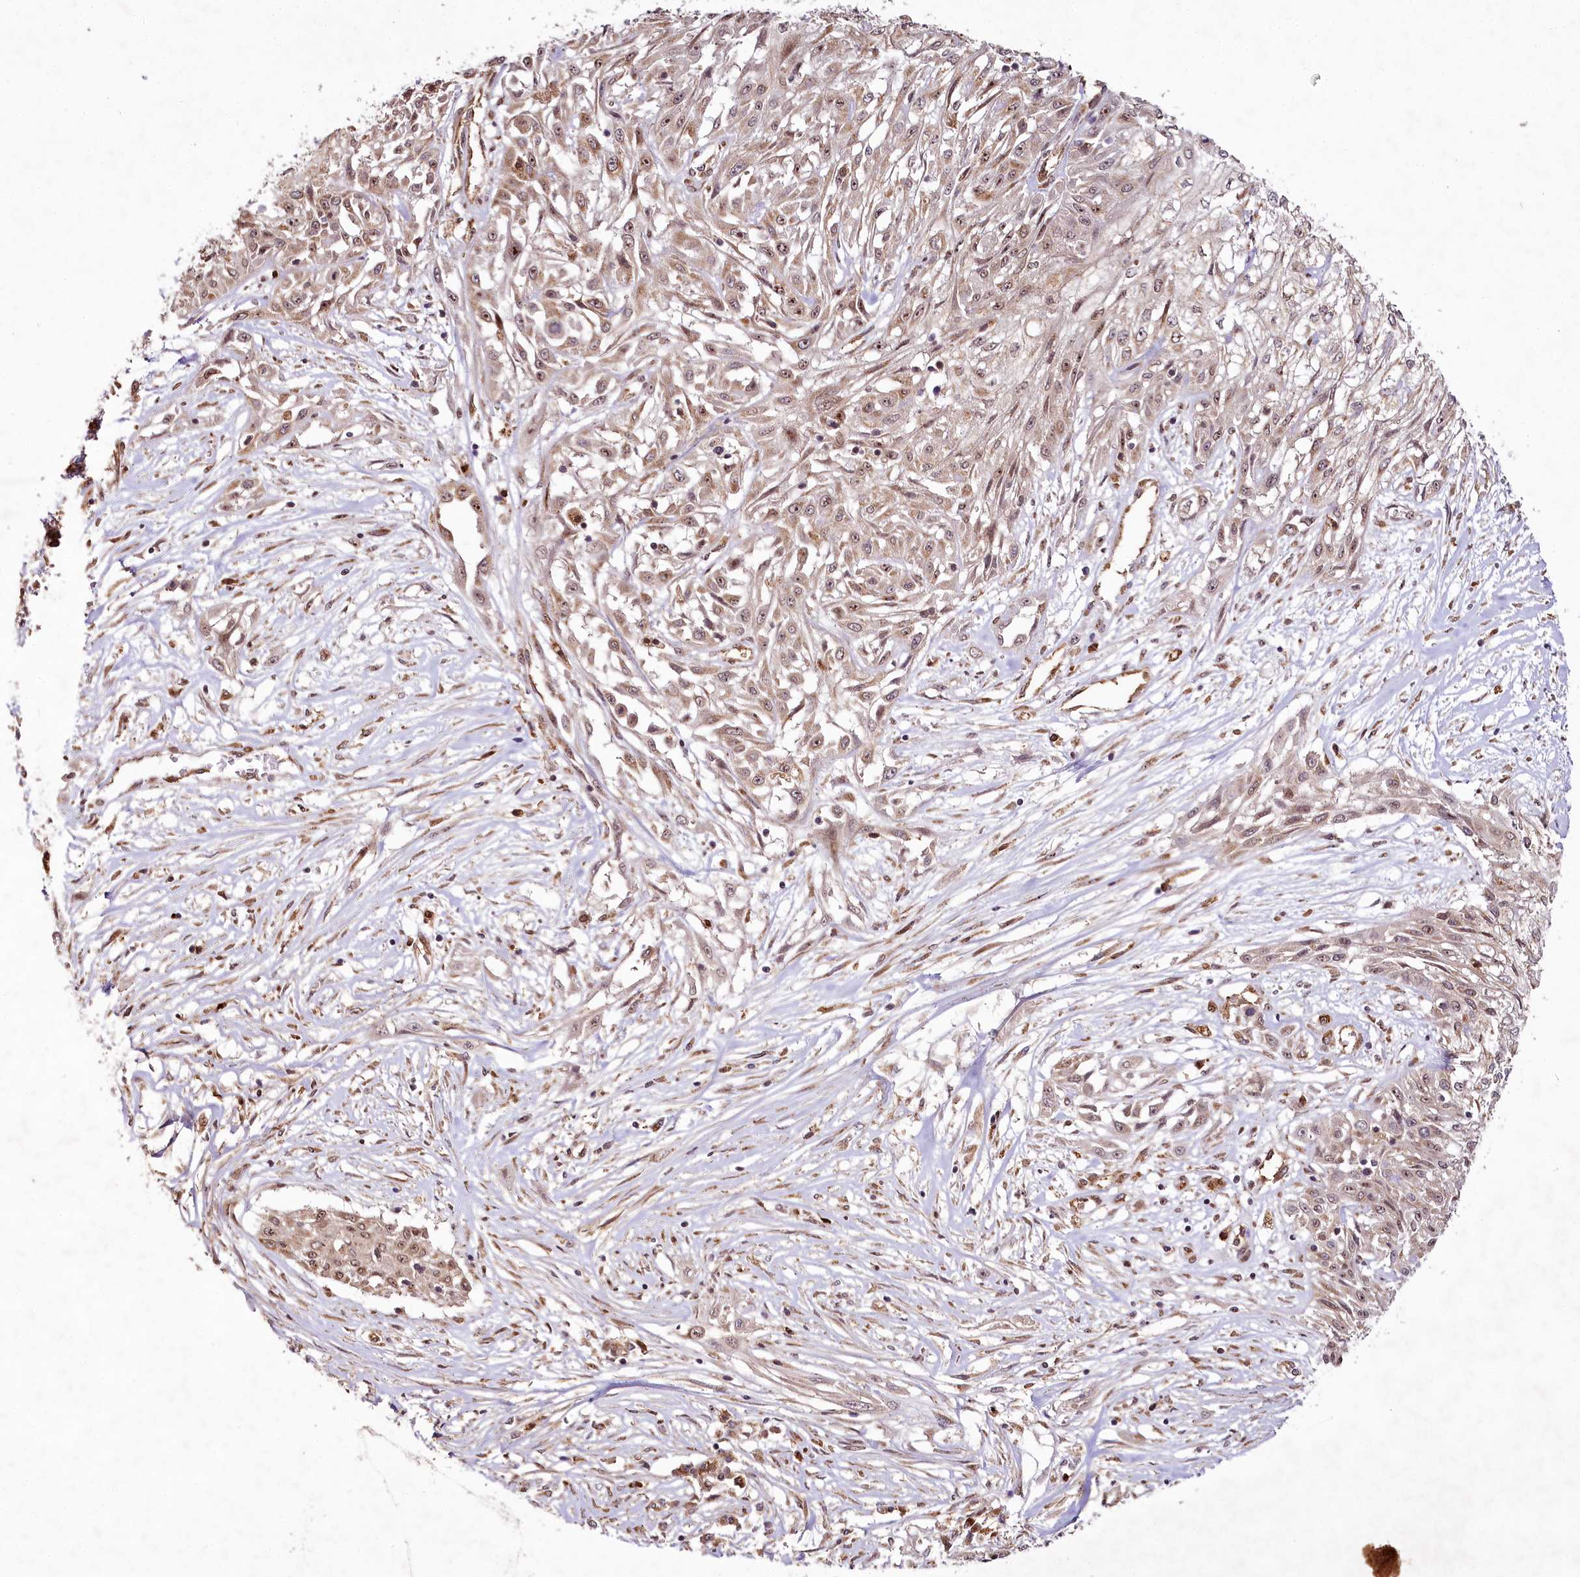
{"staining": {"intensity": "moderate", "quantity": ">75%", "location": "cytoplasmic/membranous,nuclear"}, "tissue": "skin cancer", "cell_type": "Tumor cells", "image_type": "cancer", "snomed": [{"axis": "morphology", "description": "Squamous cell carcinoma, NOS"}, {"axis": "morphology", "description": "Squamous cell carcinoma, metastatic, NOS"}, {"axis": "topography", "description": "Skin"}, {"axis": "topography", "description": "Lymph node"}], "caption": "Skin cancer (metastatic squamous cell carcinoma) tissue shows moderate cytoplasmic/membranous and nuclear positivity in approximately >75% of tumor cells, visualized by immunohistochemistry.", "gene": "ALKBH8", "patient": {"sex": "male", "age": 75}}